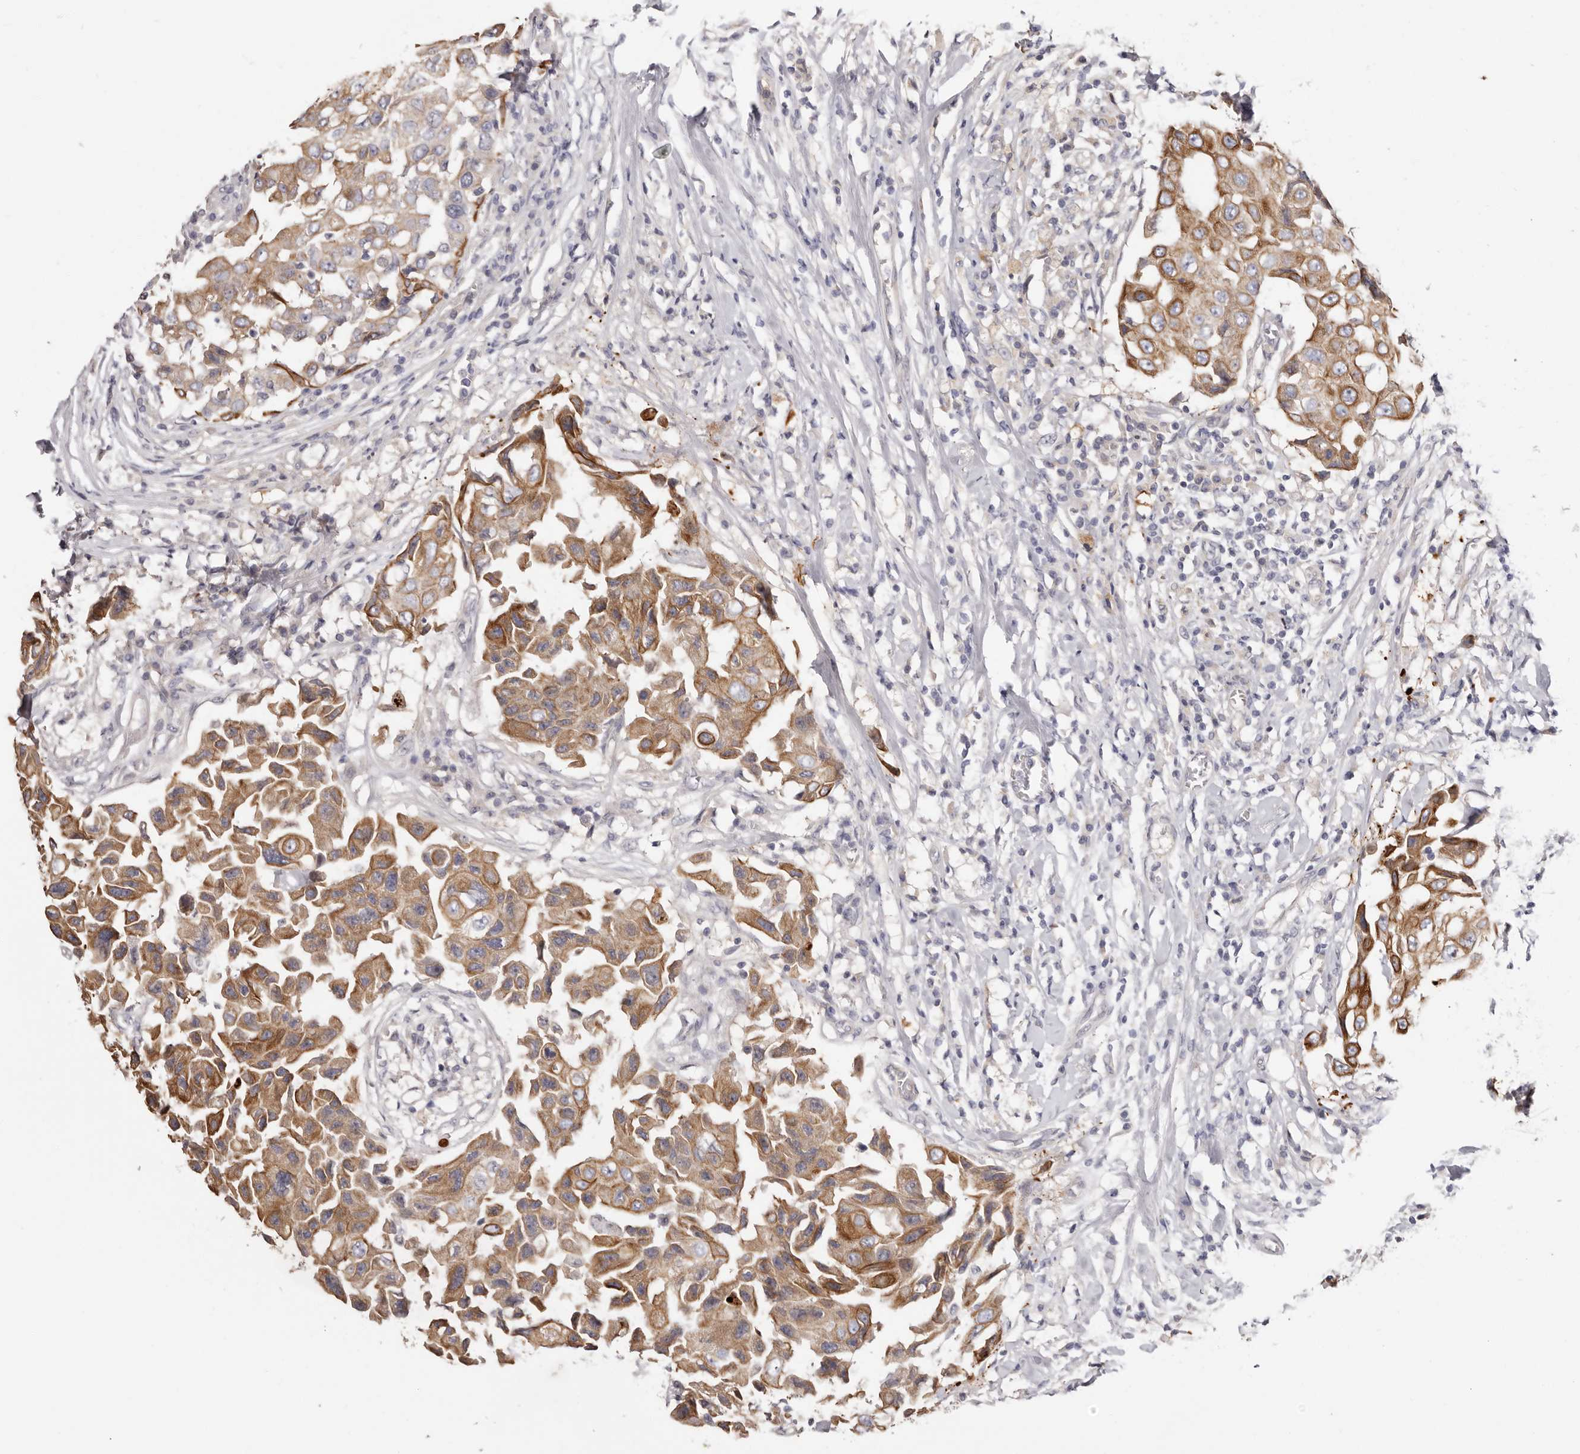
{"staining": {"intensity": "moderate", "quantity": ">75%", "location": "cytoplasmic/membranous"}, "tissue": "breast cancer", "cell_type": "Tumor cells", "image_type": "cancer", "snomed": [{"axis": "morphology", "description": "Duct carcinoma"}, {"axis": "topography", "description": "Breast"}], "caption": "Protein analysis of breast cancer (infiltrating ductal carcinoma) tissue shows moderate cytoplasmic/membranous positivity in approximately >75% of tumor cells.", "gene": "STK16", "patient": {"sex": "female", "age": 27}}